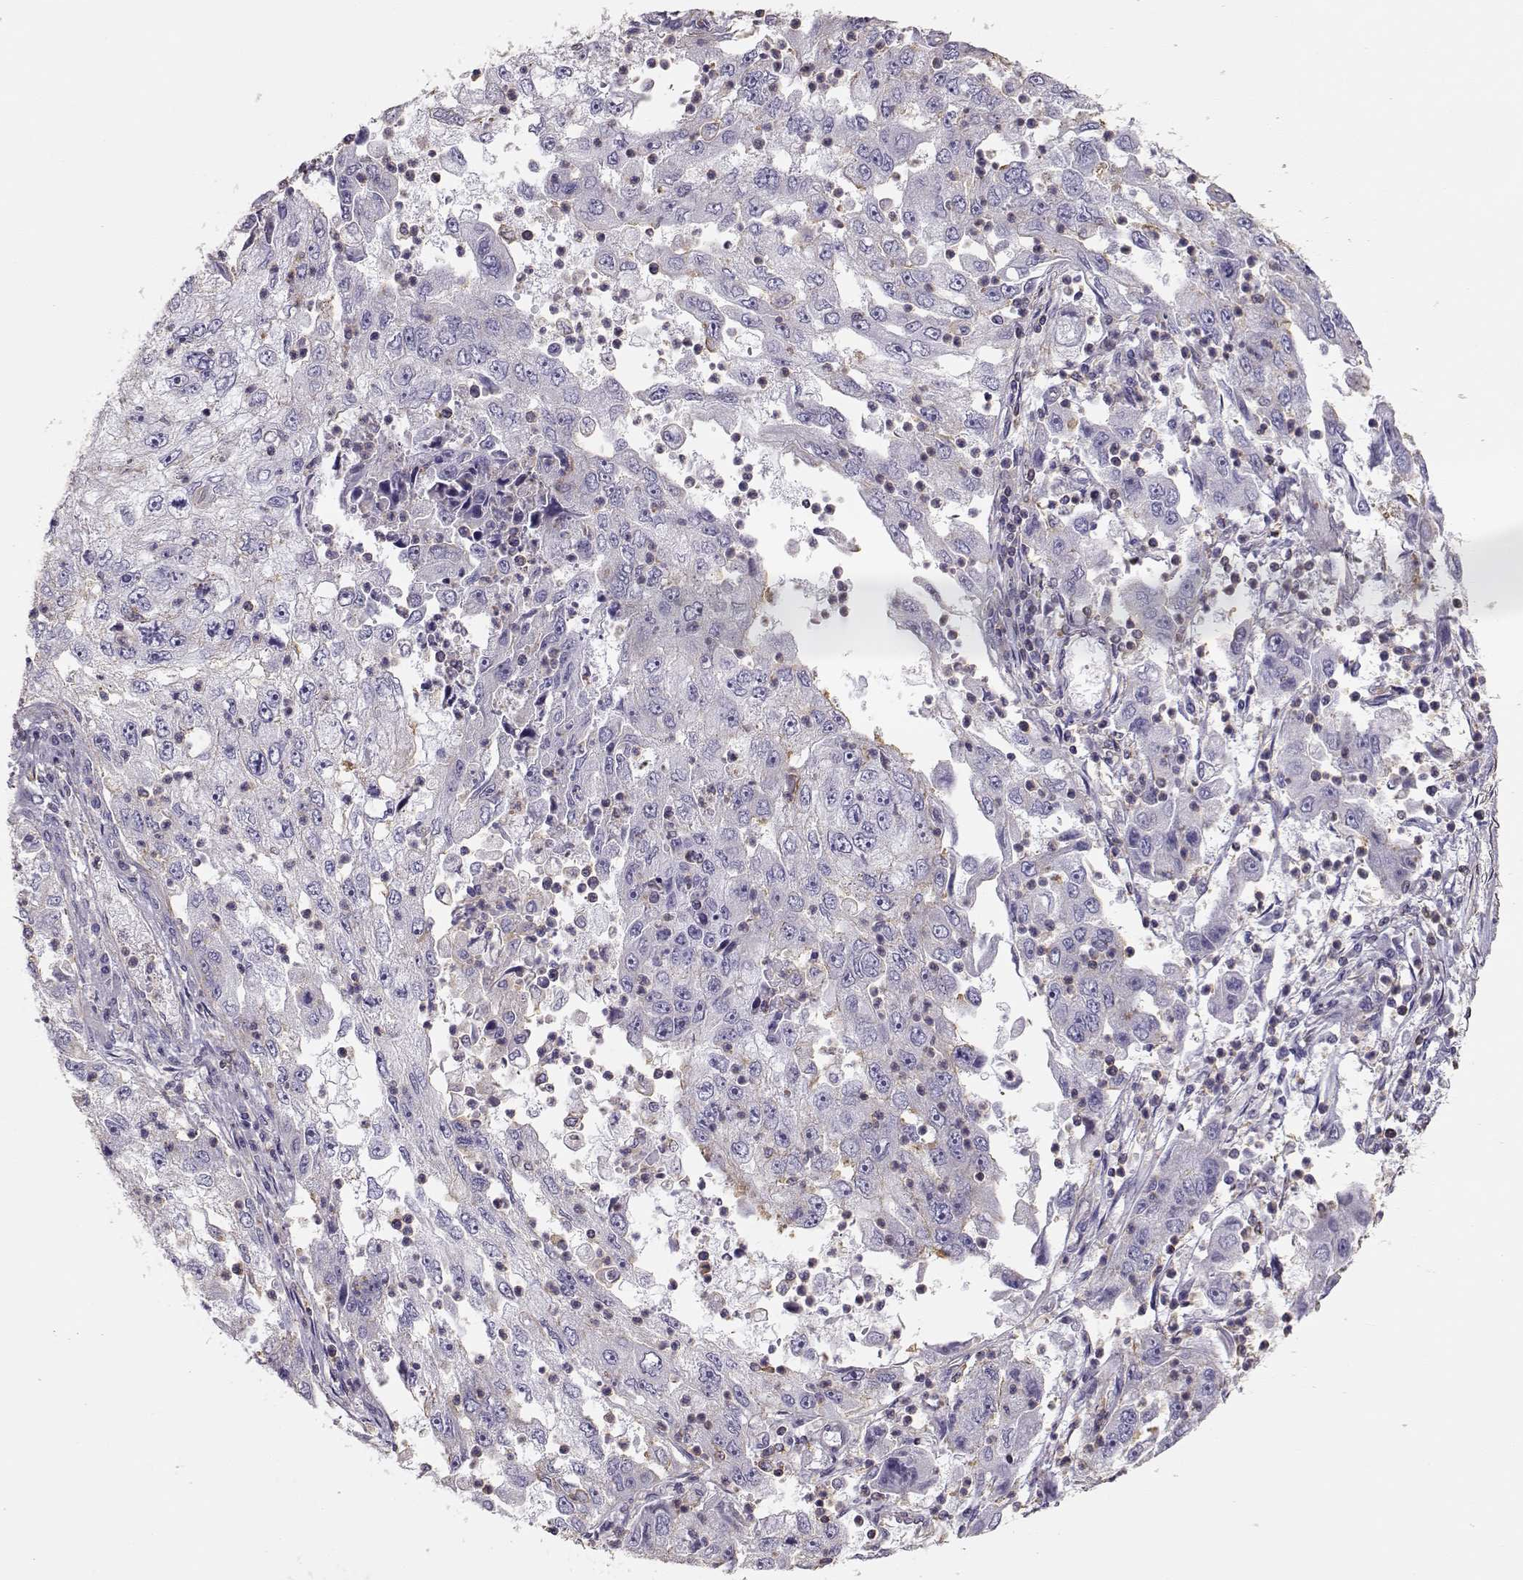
{"staining": {"intensity": "negative", "quantity": "none", "location": "none"}, "tissue": "cervical cancer", "cell_type": "Tumor cells", "image_type": "cancer", "snomed": [{"axis": "morphology", "description": "Squamous cell carcinoma, NOS"}, {"axis": "topography", "description": "Cervix"}], "caption": "Immunohistochemistry (IHC) of cervical cancer reveals no staining in tumor cells.", "gene": "DAPL1", "patient": {"sex": "female", "age": 36}}